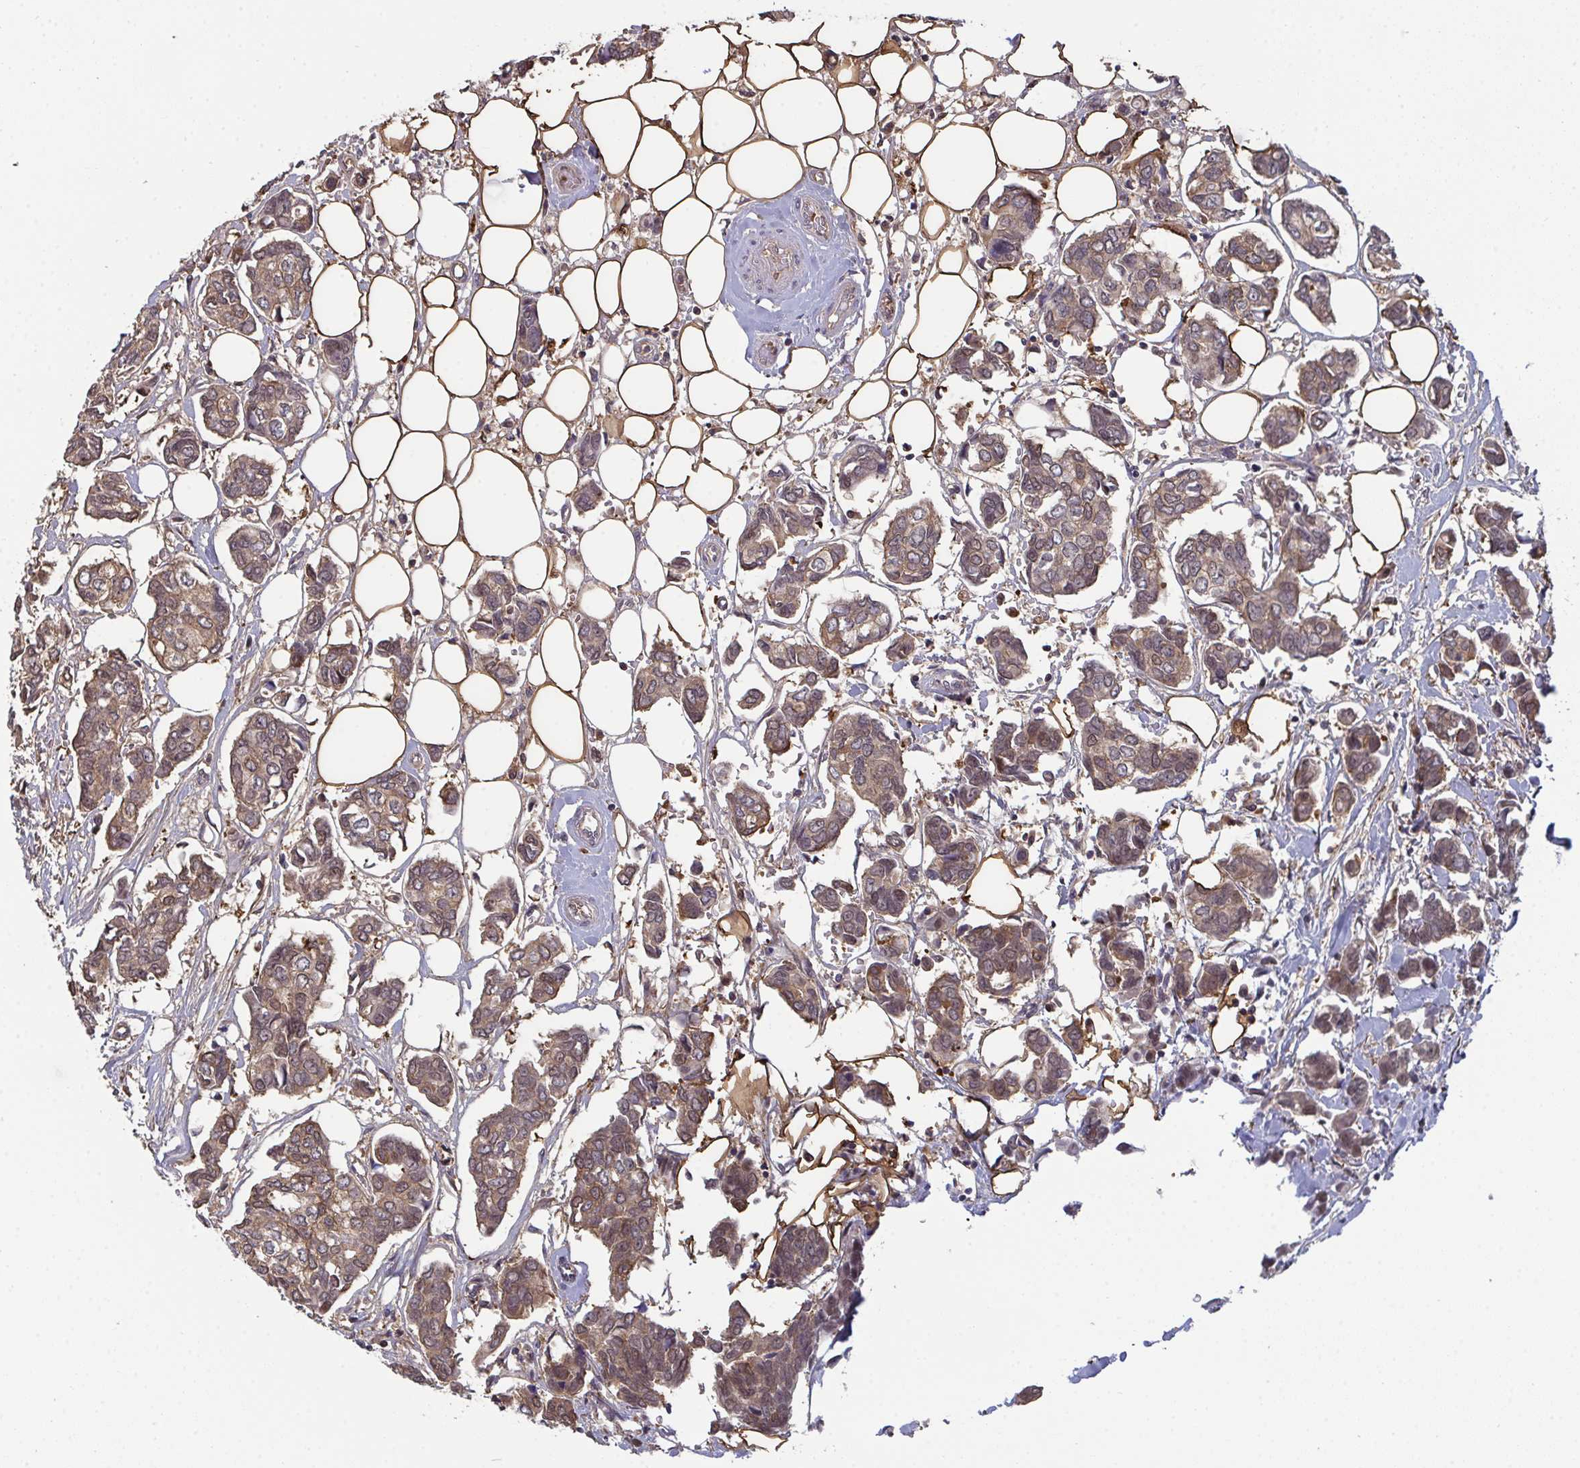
{"staining": {"intensity": "moderate", "quantity": ">75%", "location": "cytoplasmic/membranous,nuclear"}, "tissue": "breast cancer", "cell_type": "Tumor cells", "image_type": "cancer", "snomed": [{"axis": "morphology", "description": "Duct carcinoma"}, {"axis": "topography", "description": "Breast"}], "caption": "Immunohistochemistry (IHC) staining of breast infiltrating ductal carcinoma, which shows medium levels of moderate cytoplasmic/membranous and nuclear expression in about >75% of tumor cells indicating moderate cytoplasmic/membranous and nuclear protein positivity. The staining was performed using DAB (3,3'-diaminobenzidine) (brown) for protein detection and nuclei were counterstained in hematoxylin (blue).", "gene": "TTC9C", "patient": {"sex": "female", "age": 73}}